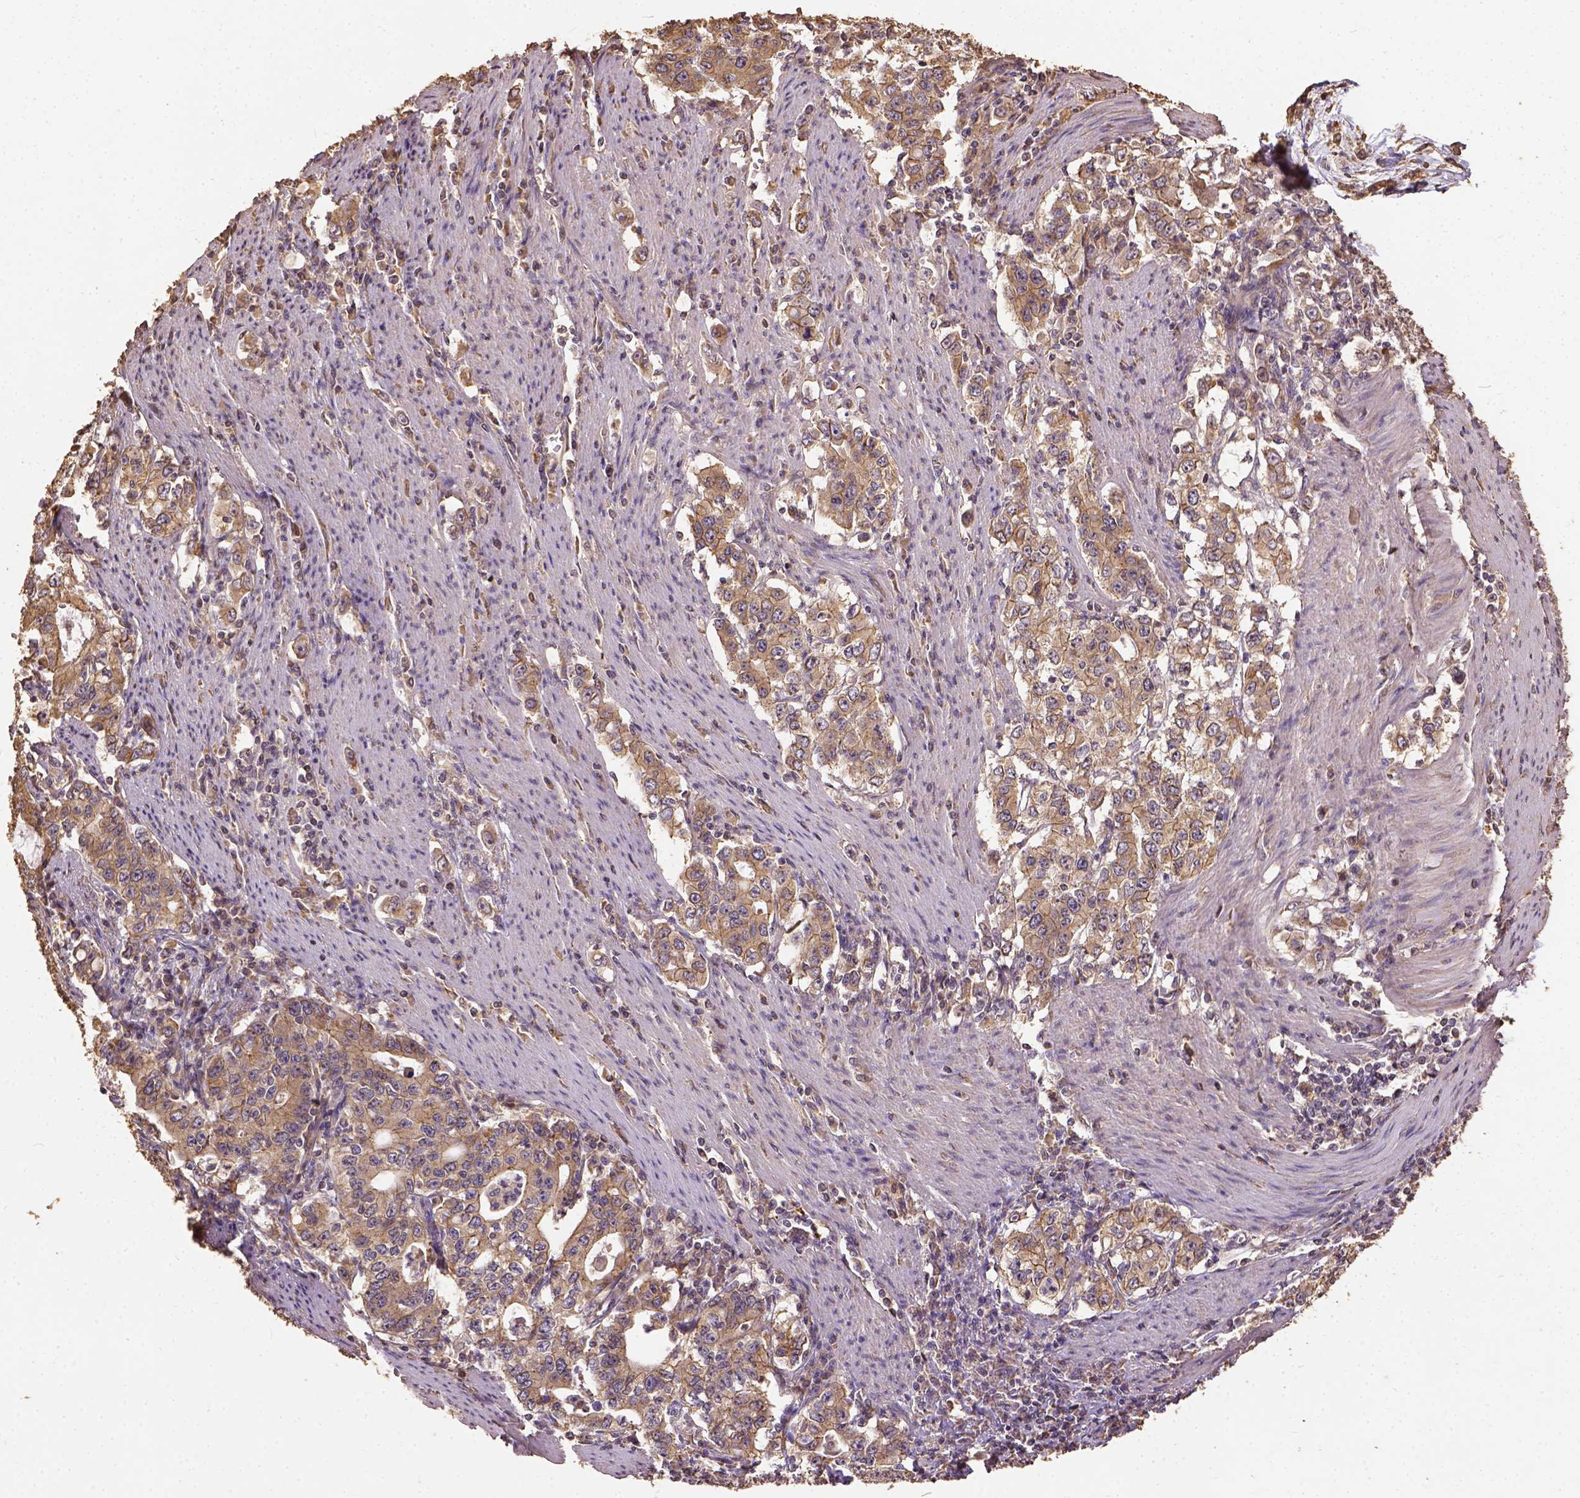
{"staining": {"intensity": "moderate", "quantity": "25%-75%", "location": "cytoplasmic/membranous"}, "tissue": "stomach cancer", "cell_type": "Tumor cells", "image_type": "cancer", "snomed": [{"axis": "morphology", "description": "Adenocarcinoma, NOS"}, {"axis": "topography", "description": "Stomach, lower"}], "caption": "Stomach adenocarcinoma tissue exhibits moderate cytoplasmic/membranous positivity in about 25%-75% of tumor cells", "gene": "ATP1B3", "patient": {"sex": "female", "age": 72}}